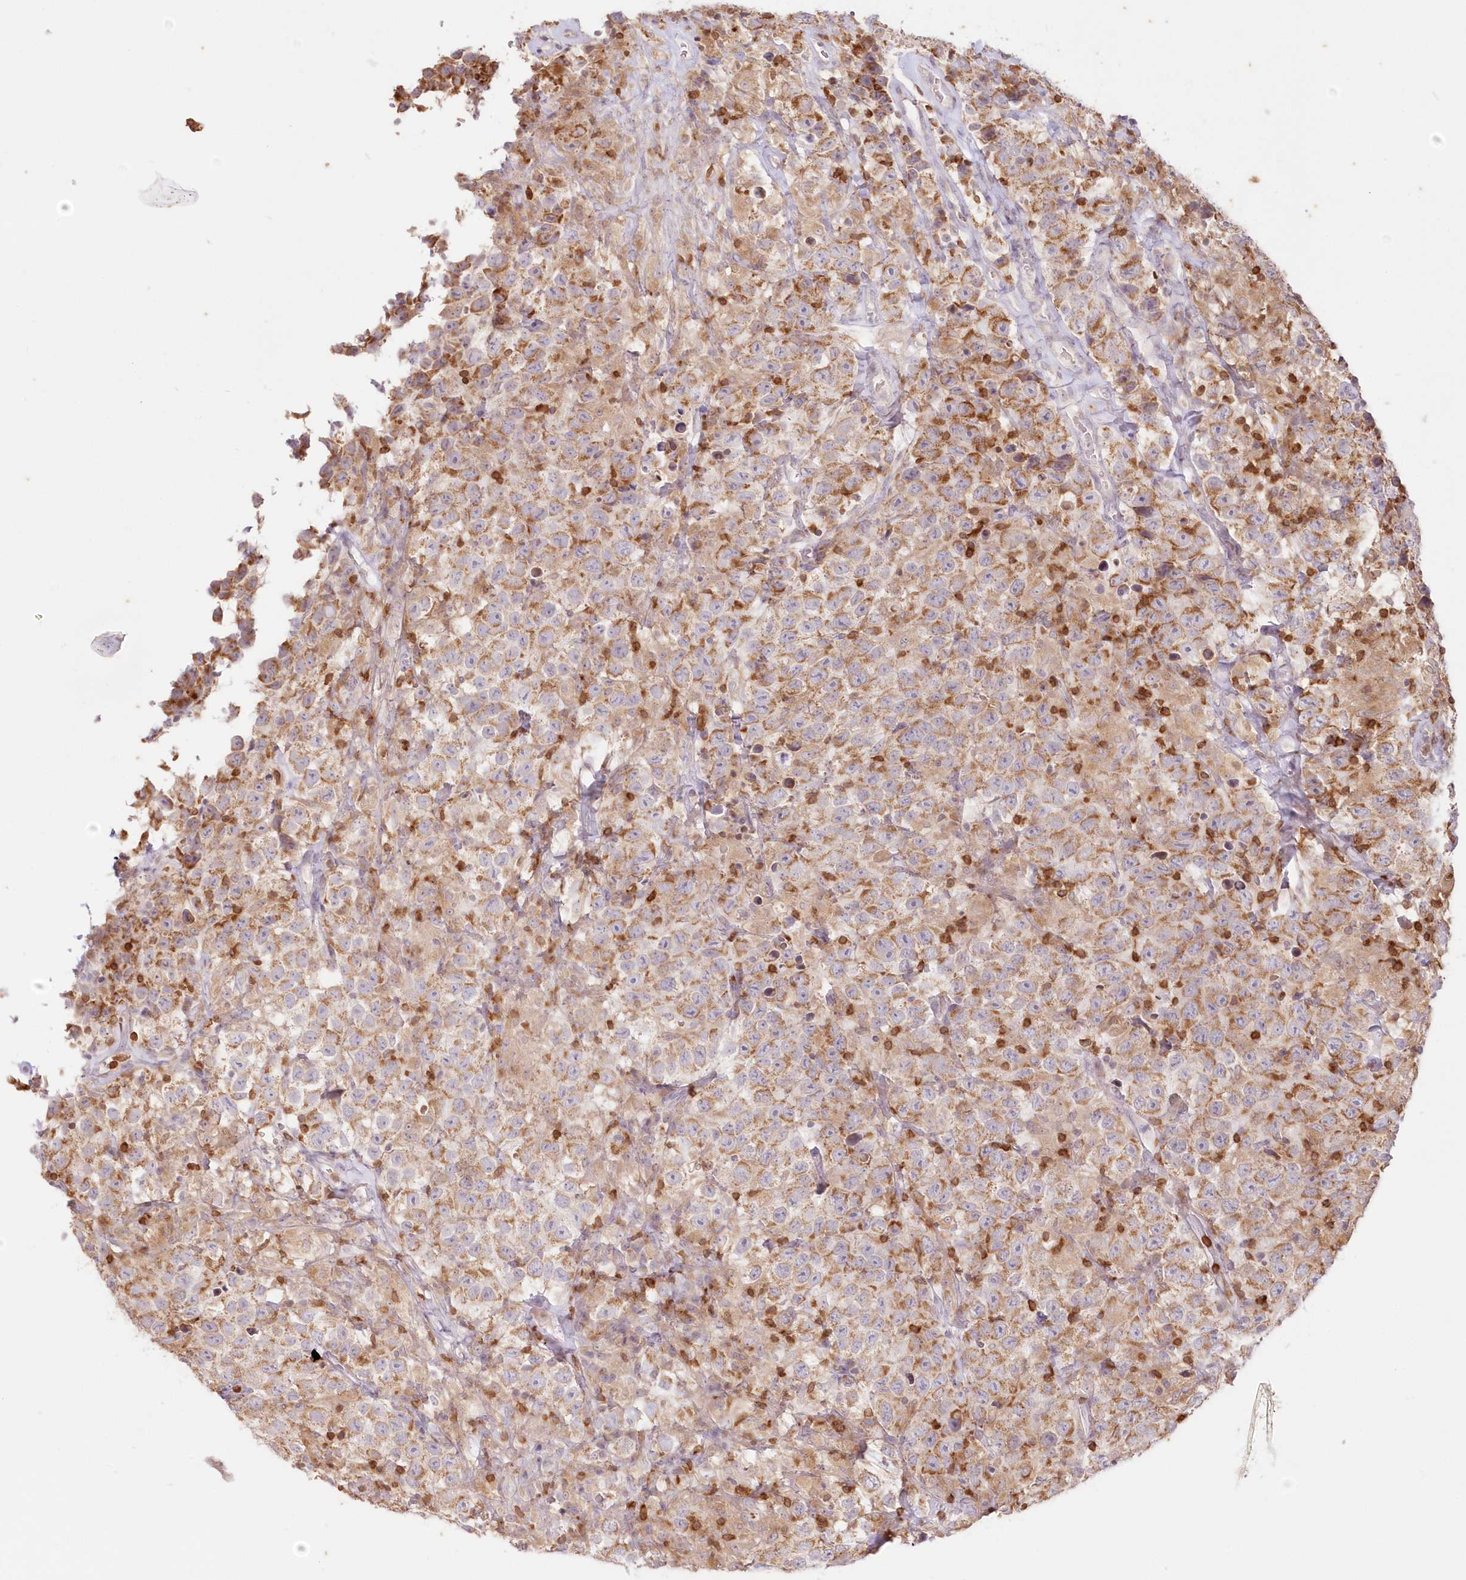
{"staining": {"intensity": "weak", "quantity": "25%-75%", "location": "cytoplasmic/membranous"}, "tissue": "testis cancer", "cell_type": "Tumor cells", "image_type": "cancer", "snomed": [{"axis": "morphology", "description": "Seminoma, NOS"}, {"axis": "topography", "description": "Testis"}], "caption": "Immunohistochemical staining of human testis seminoma exhibits weak cytoplasmic/membranous protein positivity in approximately 25%-75% of tumor cells. (DAB (3,3'-diaminobenzidine) IHC with brightfield microscopy, high magnification).", "gene": "MTMR3", "patient": {"sex": "male", "age": 41}}